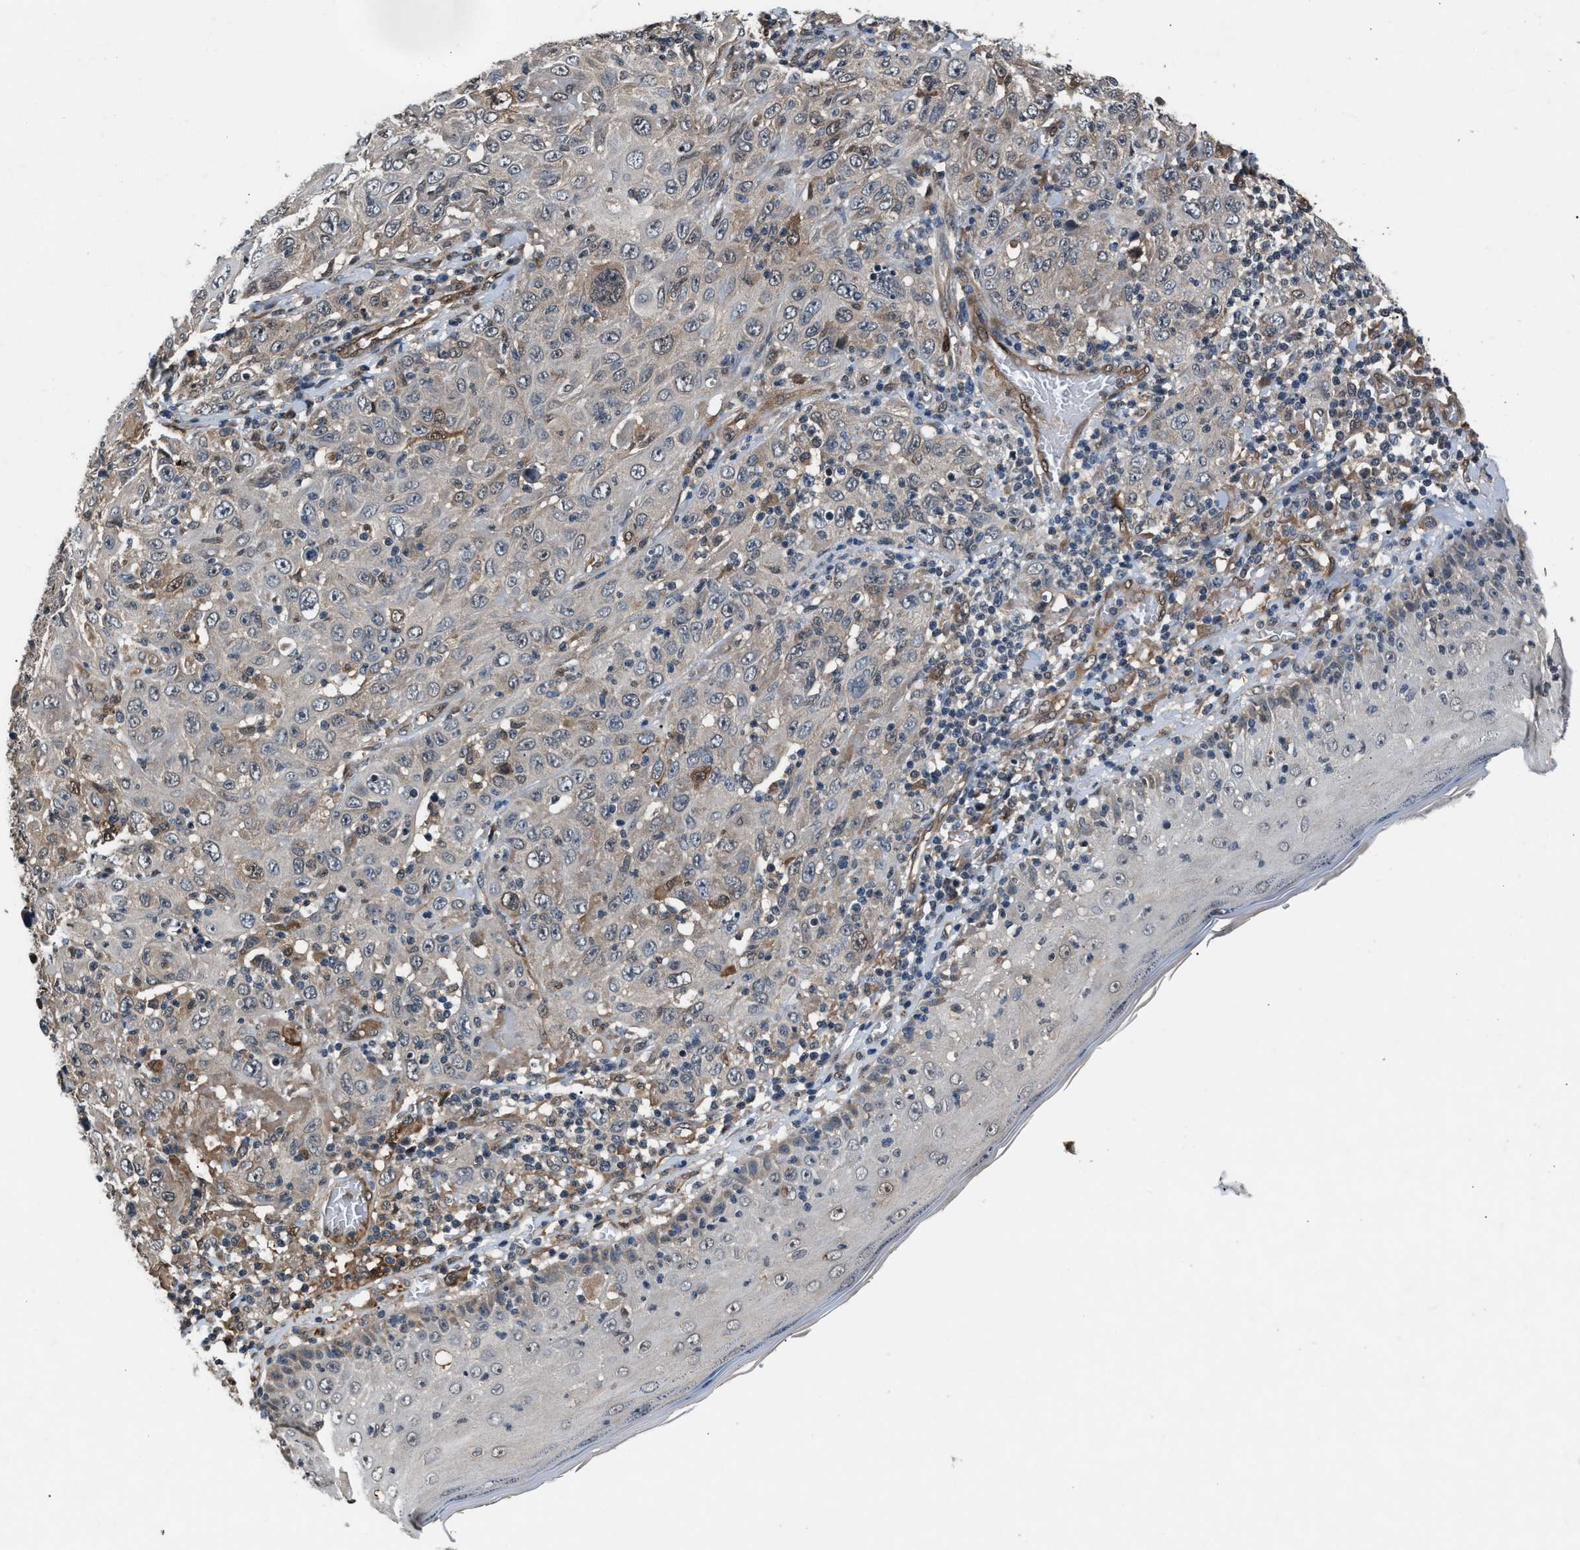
{"staining": {"intensity": "weak", "quantity": ">75%", "location": "cytoplasmic/membranous"}, "tissue": "skin cancer", "cell_type": "Tumor cells", "image_type": "cancer", "snomed": [{"axis": "morphology", "description": "Squamous cell carcinoma, NOS"}, {"axis": "topography", "description": "Skin"}], "caption": "Approximately >75% of tumor cells in human skin squamous cell carcinoma demonstrate weak cytoplasmic/membranous protein expression as visualized by brown immunohistochemical staining.", "gene": "TP53I3", "patient": {"sex": "female", "age": 88}}